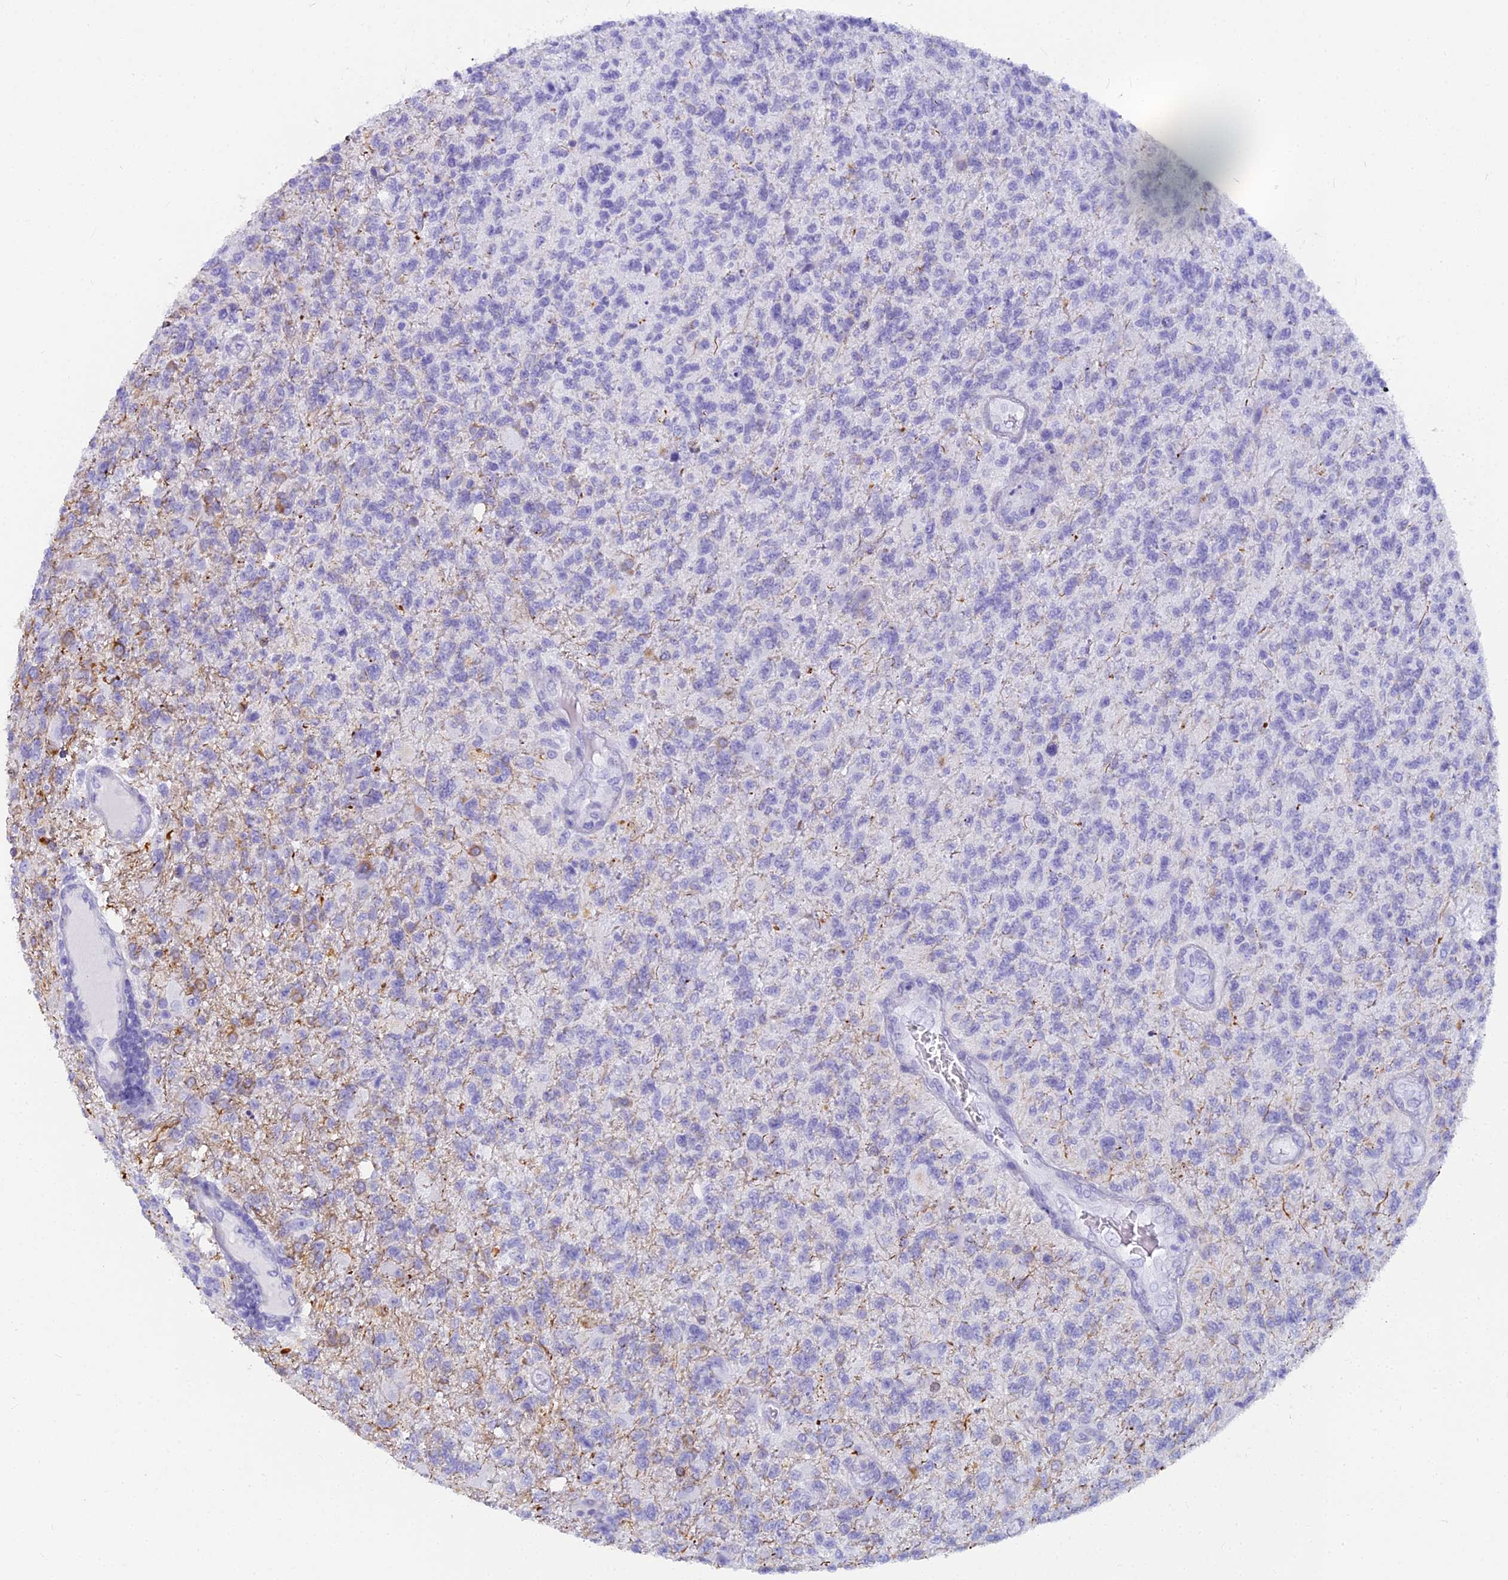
{"staining": {"intensity": "negative", "quantity": "none", "location": "none"}, "tissue": "glioma", "cell_type": "Tumor cells", "image_type": "cancer", "snomed": [{"axis": "morphology", "description": "Glioma, malignant, High grade"}, {"axis": "topography", "description": "Brain"}], "caption": "A photomicrograph of glioma stained for a protein shows no brown staining in tumor cells.", "gene": "EVI2A", "patient": {"sex": "male", "age": 56}}